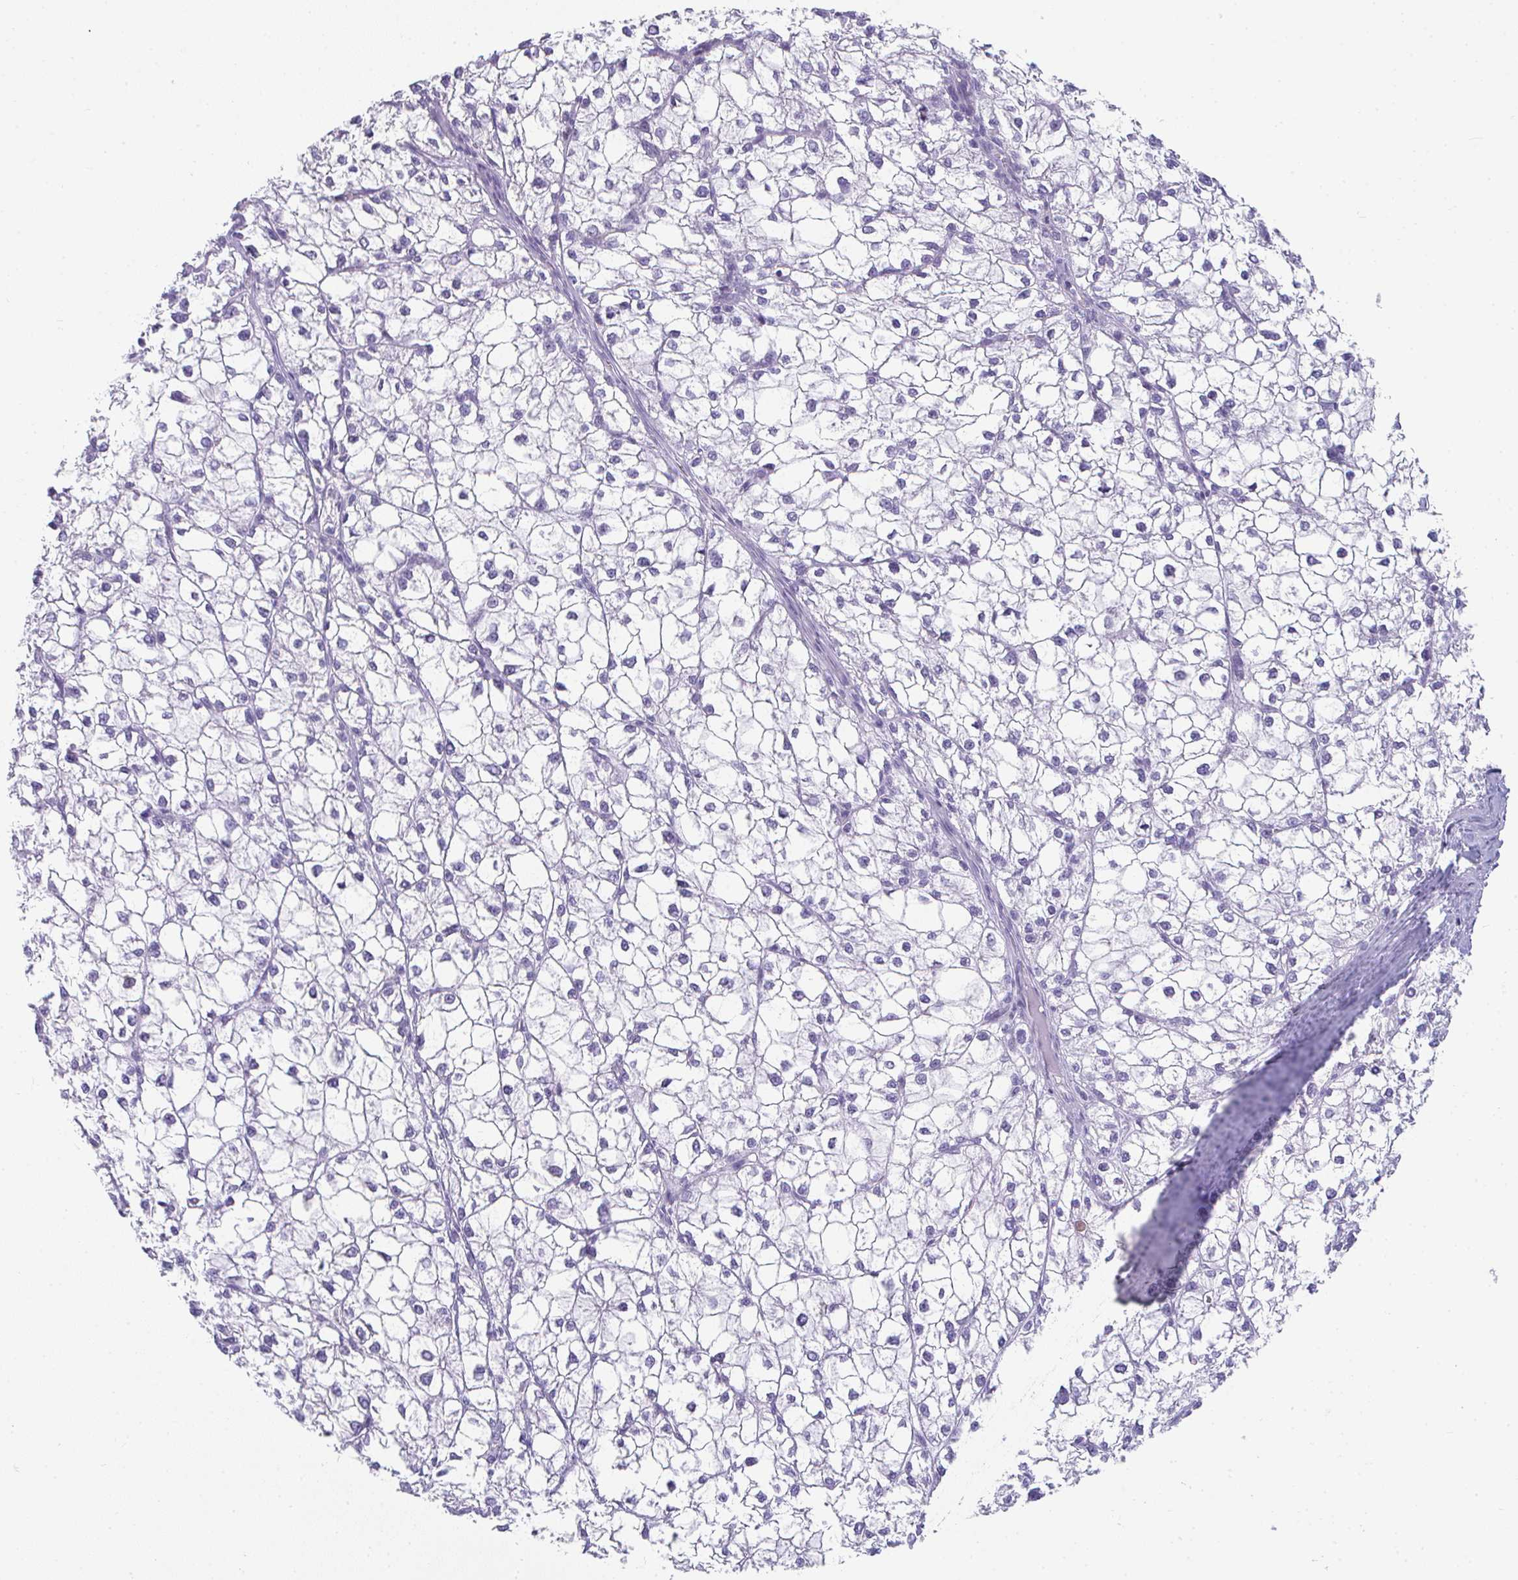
{"staining": {"intensity": "negative", "quantity": "none", "location": "none"}, "tissue": "liver cancer", "cell_type": "Tumor cells", "image_type": "cancer", "snomed": [{"axis": "morphology", "description": "Carcinoma, Hepatocellular, NOS"}, {"axis": "topography", "description": "Liver"}], "caption": "This is an IHC micrograph of human liver cancer (hepatocellular carcinoma). There is no expression in tumor cells.", "gene": "TTC30B", "patient": {"sex": "female", "age": 43}}